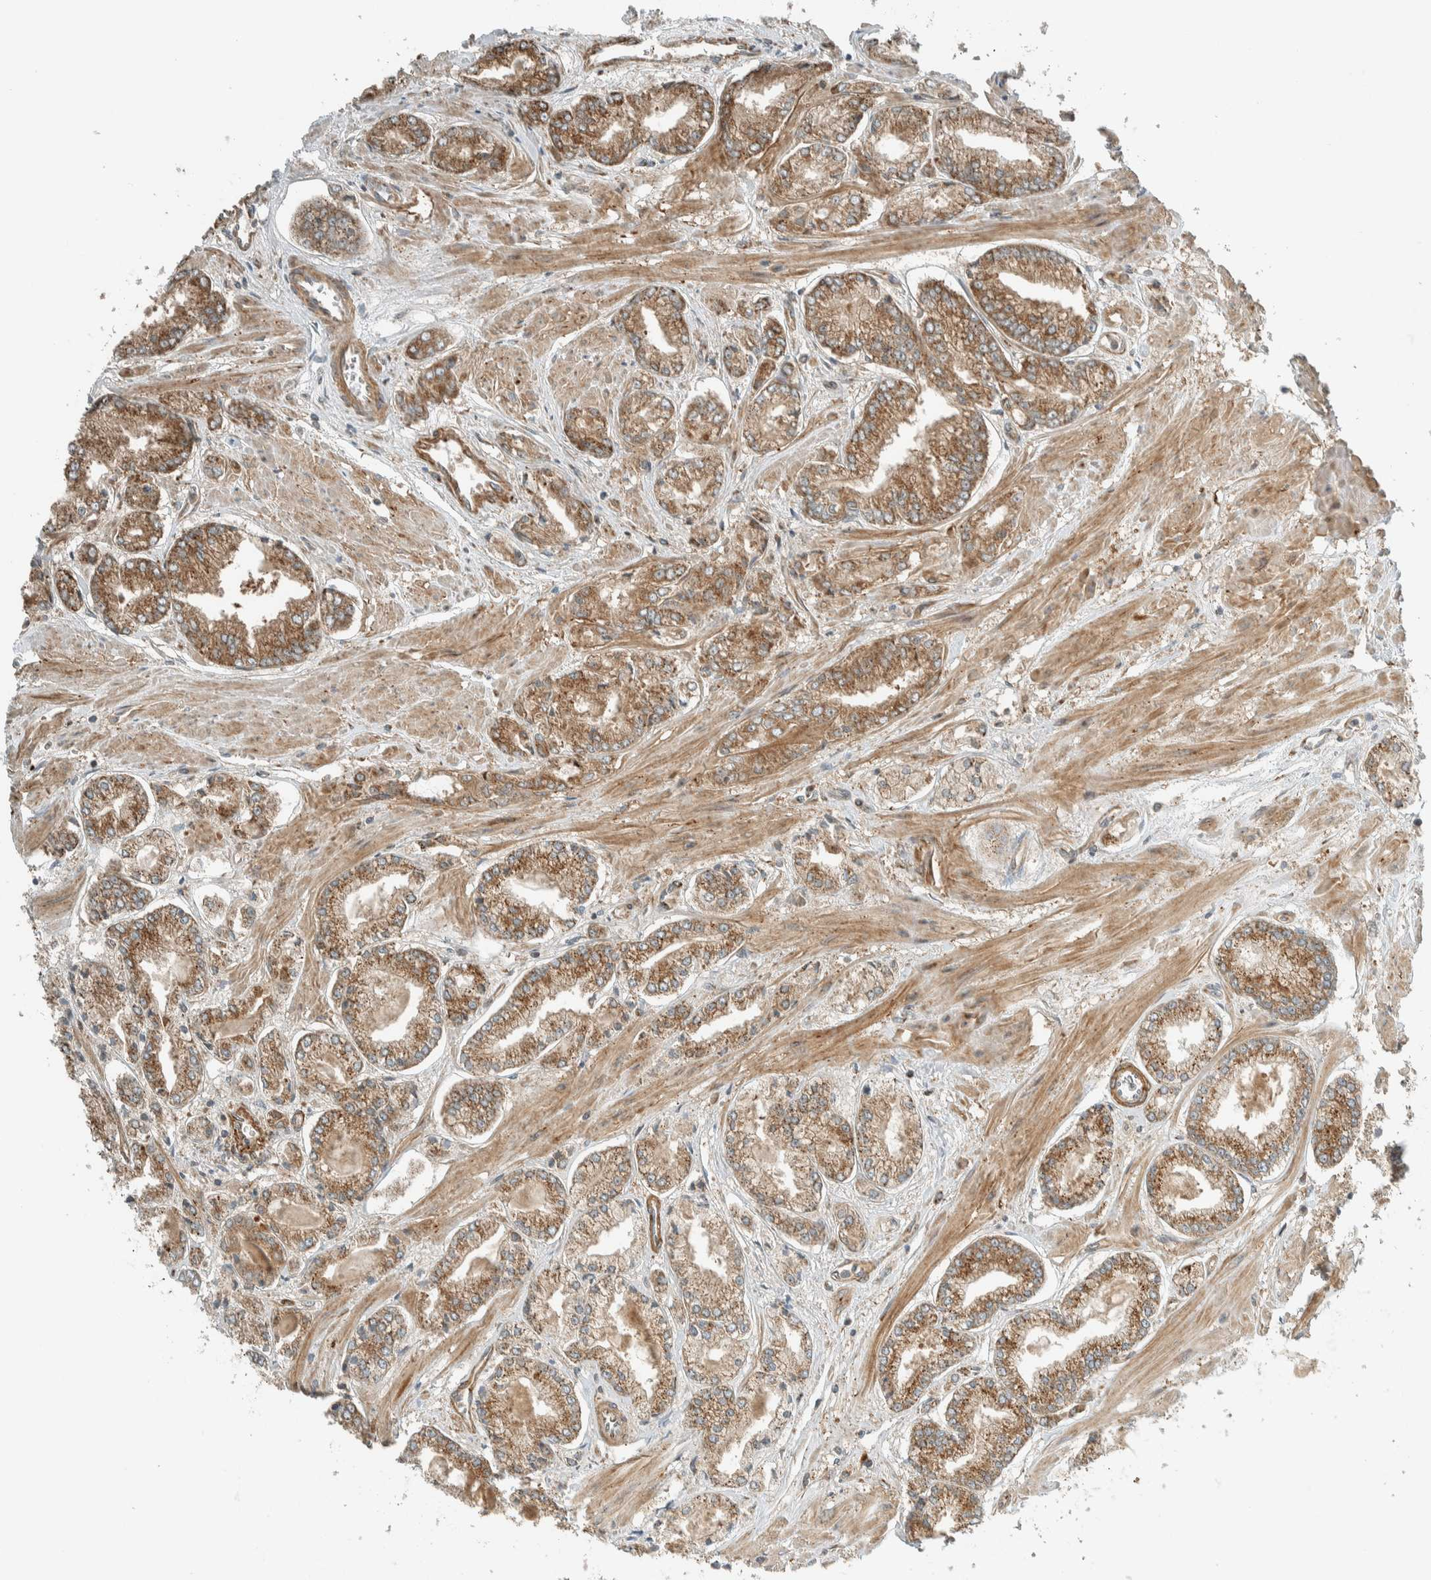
{"staining": {"intensity": "moderate", "quantity": ">75%", "location": "cytoplasmic/membranous"}, "tissue": "prostate cancer", "cell_type": "Tumor cells", "image_type": "cancer", "snomed": [{"axis": "morphology", "description": "Adenocarcinoma, Low grade"}, {"axis": "topography", "description": "Prostate"}], "caption": "A high-resolution histopathology image shows IHC staining of prostate cancer (low-grade adenocarcinoma), which displays moderate cytoplasmic/membranous expression in approximately >75% of tumor cells.", "gene": "EXOC7", "patient": {"sex": "male", "age": 52}}